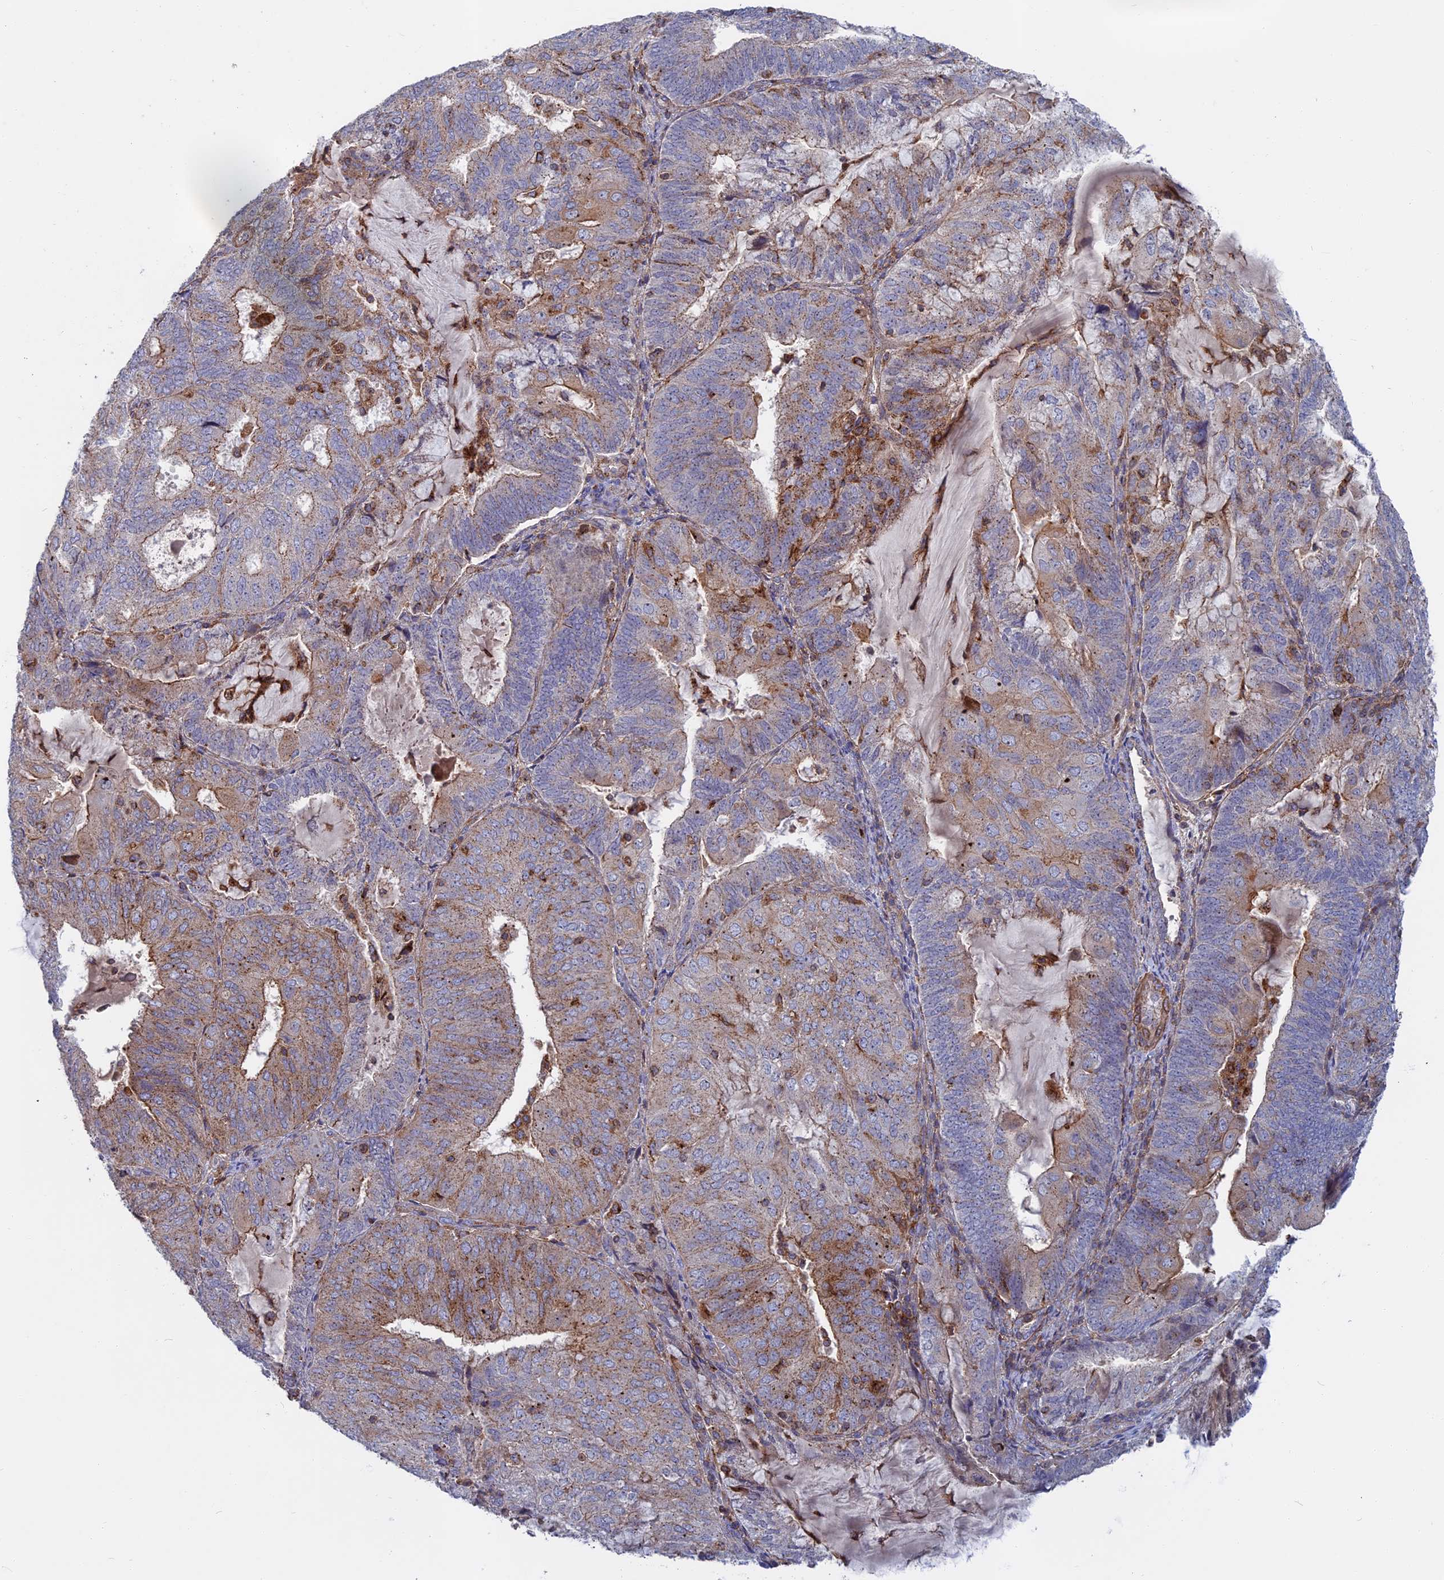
{"staining": {"intensity": "weak", "quantity": "25%-75%", "location": "cytoplasmic/membranous"}, "tissue": "endometrial cancer", "cell_type": "Tumor cells", "image_type": "cancer", "snomed": [{"axis": "morphology", "description": "Adenocarcinoma, NOS"}, {"axis": "topography", "description": "Endometrium"}], "caption": "This photomicrograph reveals immunohistochemistry (IHC) staining of human endometrial adenocarcinoma, with low weak cytoplasmic/membranous positivity in about 25%-75% of tumor cells.", "gene": "LYPD5", "patient": {"sex": "female", "age": 81}}